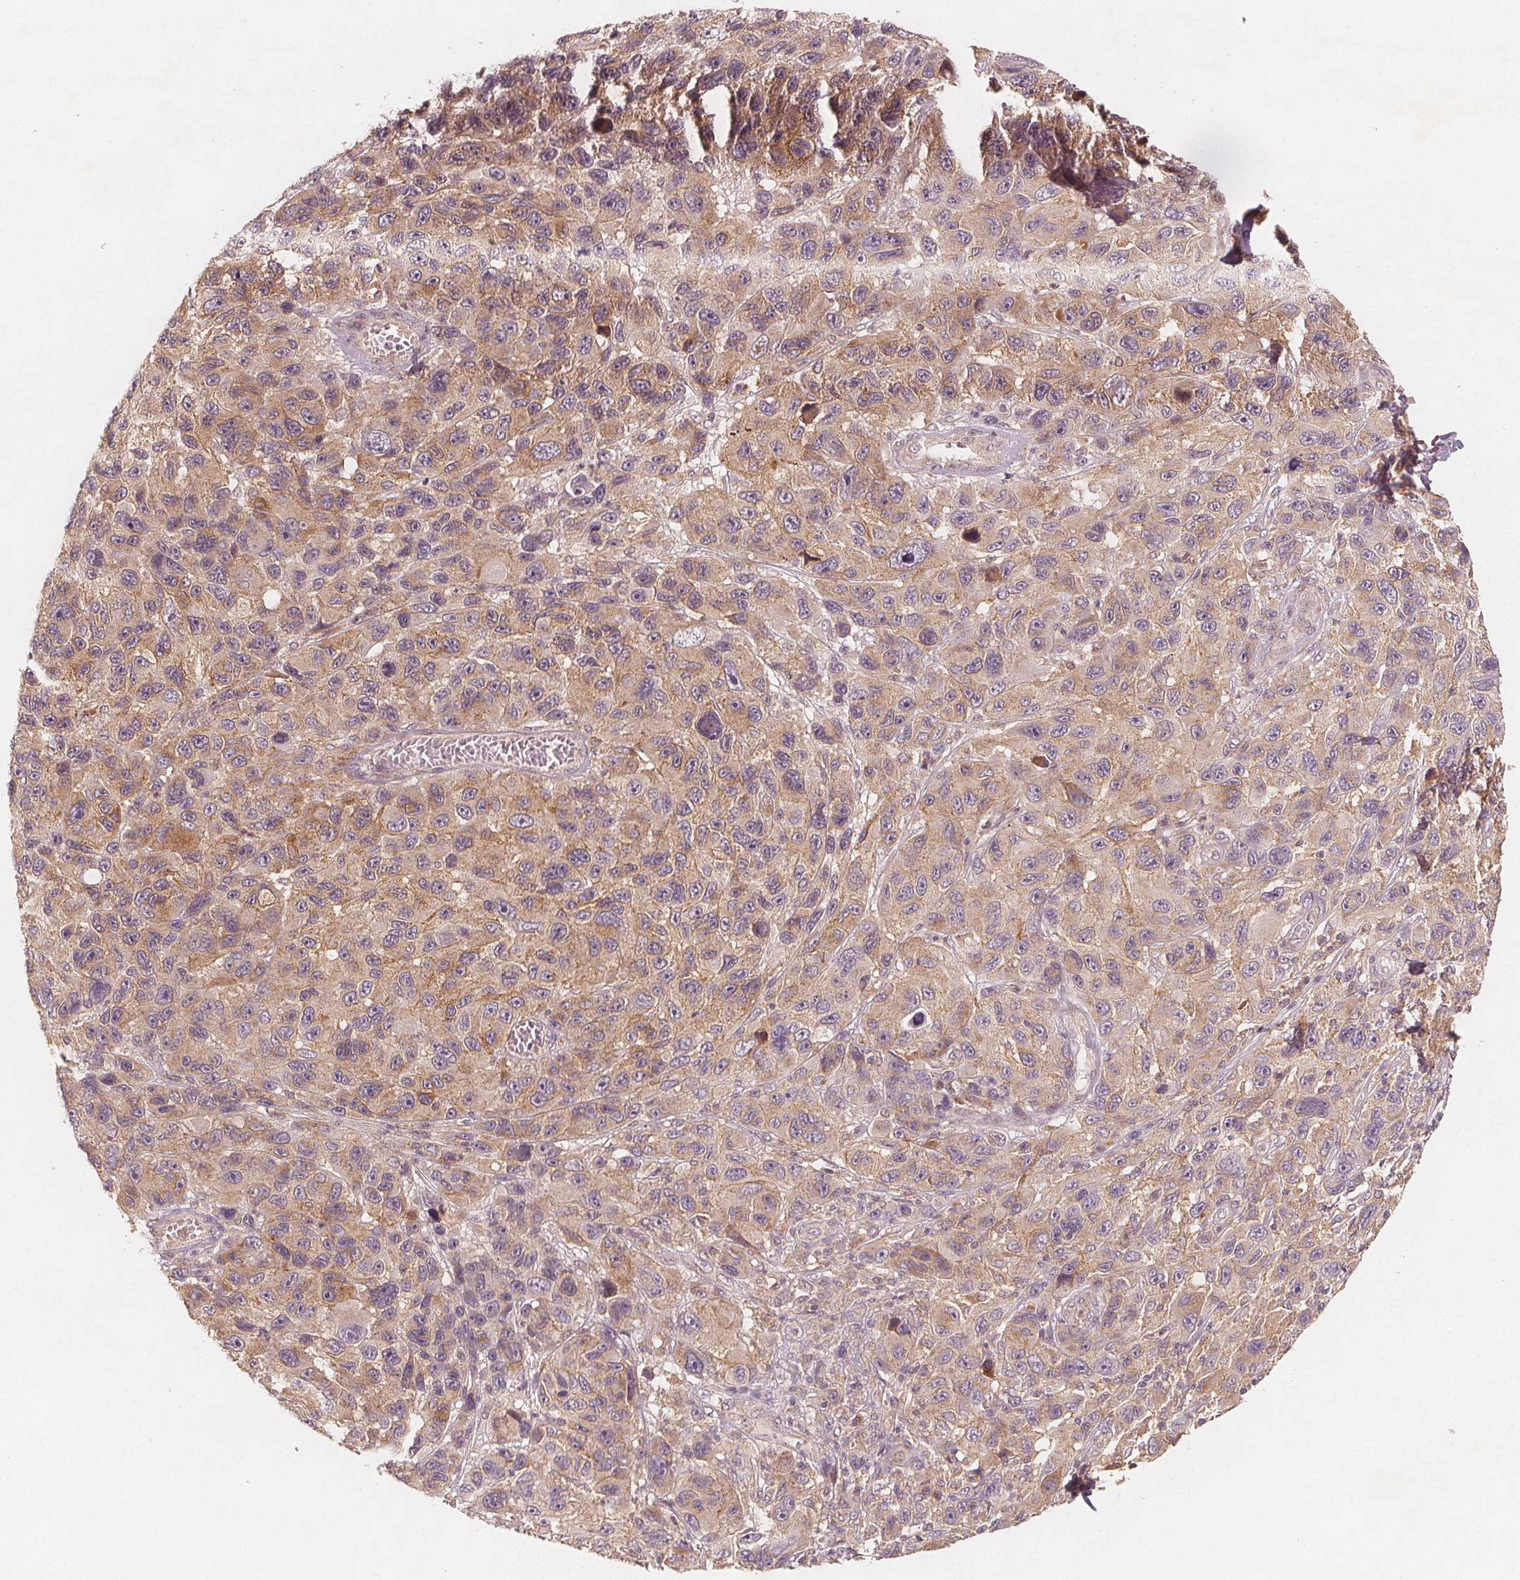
{"staining": {"intensity": "weak", "quantity": ">75%", "location": "cytoplasmic/membranous"}, "tissue": "melanoma", "cell_type": "Tumor cells", "image_type": "cancer", "snomed": [{"axis": "morphology", "description": "Malignant melanoma, NOS"}, {"axis": "topography", "description": "Skin"}], "caption": "The immunohistochemical stain labels weak cytoplasmic/membranous staining in tumor cells of malignant melanoma tissue. The staining was performed using DAB to visualize the protein expression in brown, while the nuclei were stained in blue with hematoxylin (Magnification: 20x).", "gene": "NCSTN", "patient": {"sex": "male", "age": 53}}